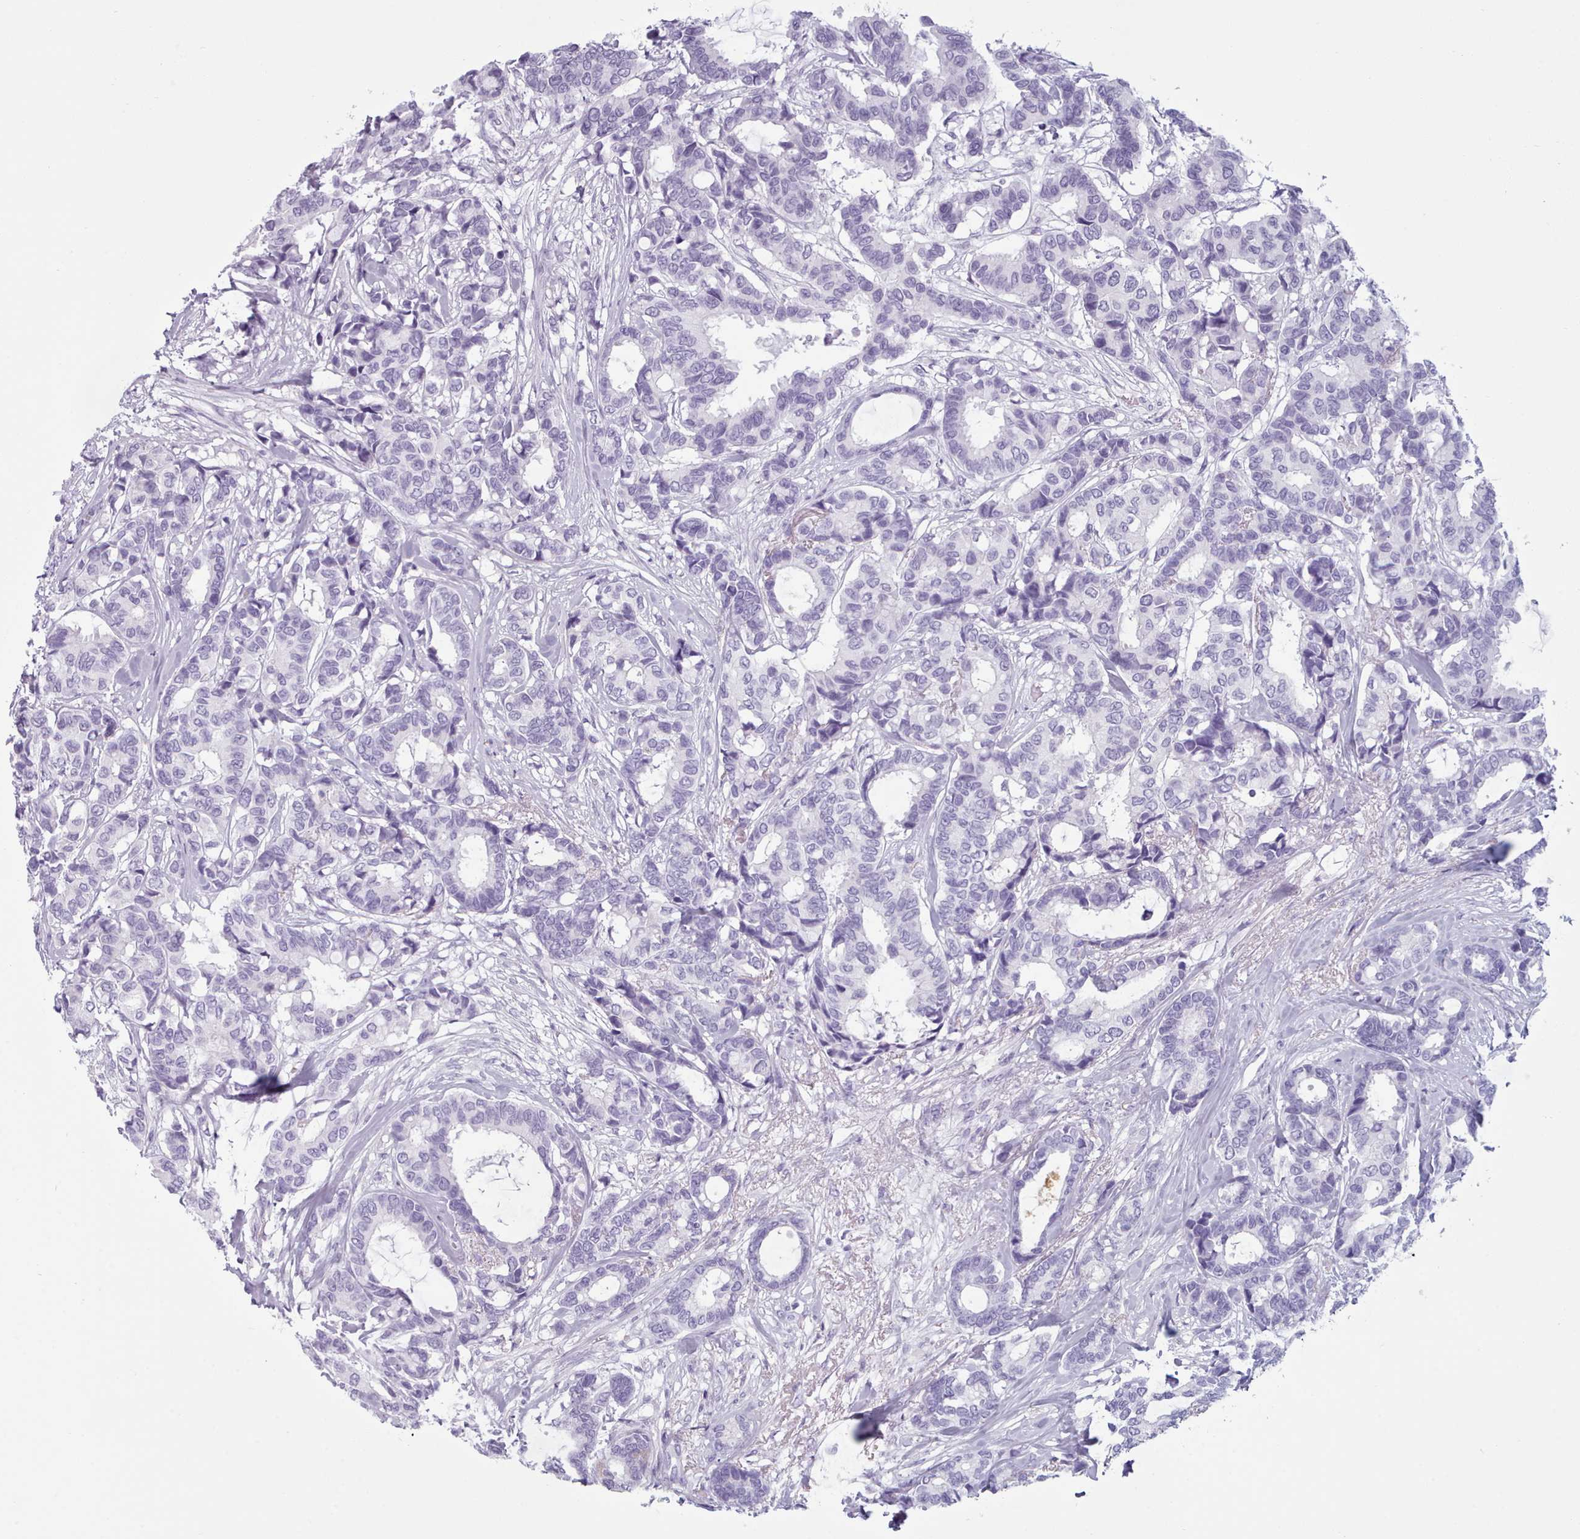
{"staining": {"intensity": "negative", "quantity": "none", "location": "none"}, "tissue": "breast cancer", "cell_type": "Tumor cells", "image_type": "cancer", "snomed": [{"axis": "morphology", "description": "Duct carcinoma"}, {"axis": "topography", "description": "Breast"}], "caption": "There is no significant staining in tumor cells of intraductal carcinoma (breast).", "gene": "ZNF43", "patient": {"sex": "female", "age": 87}}